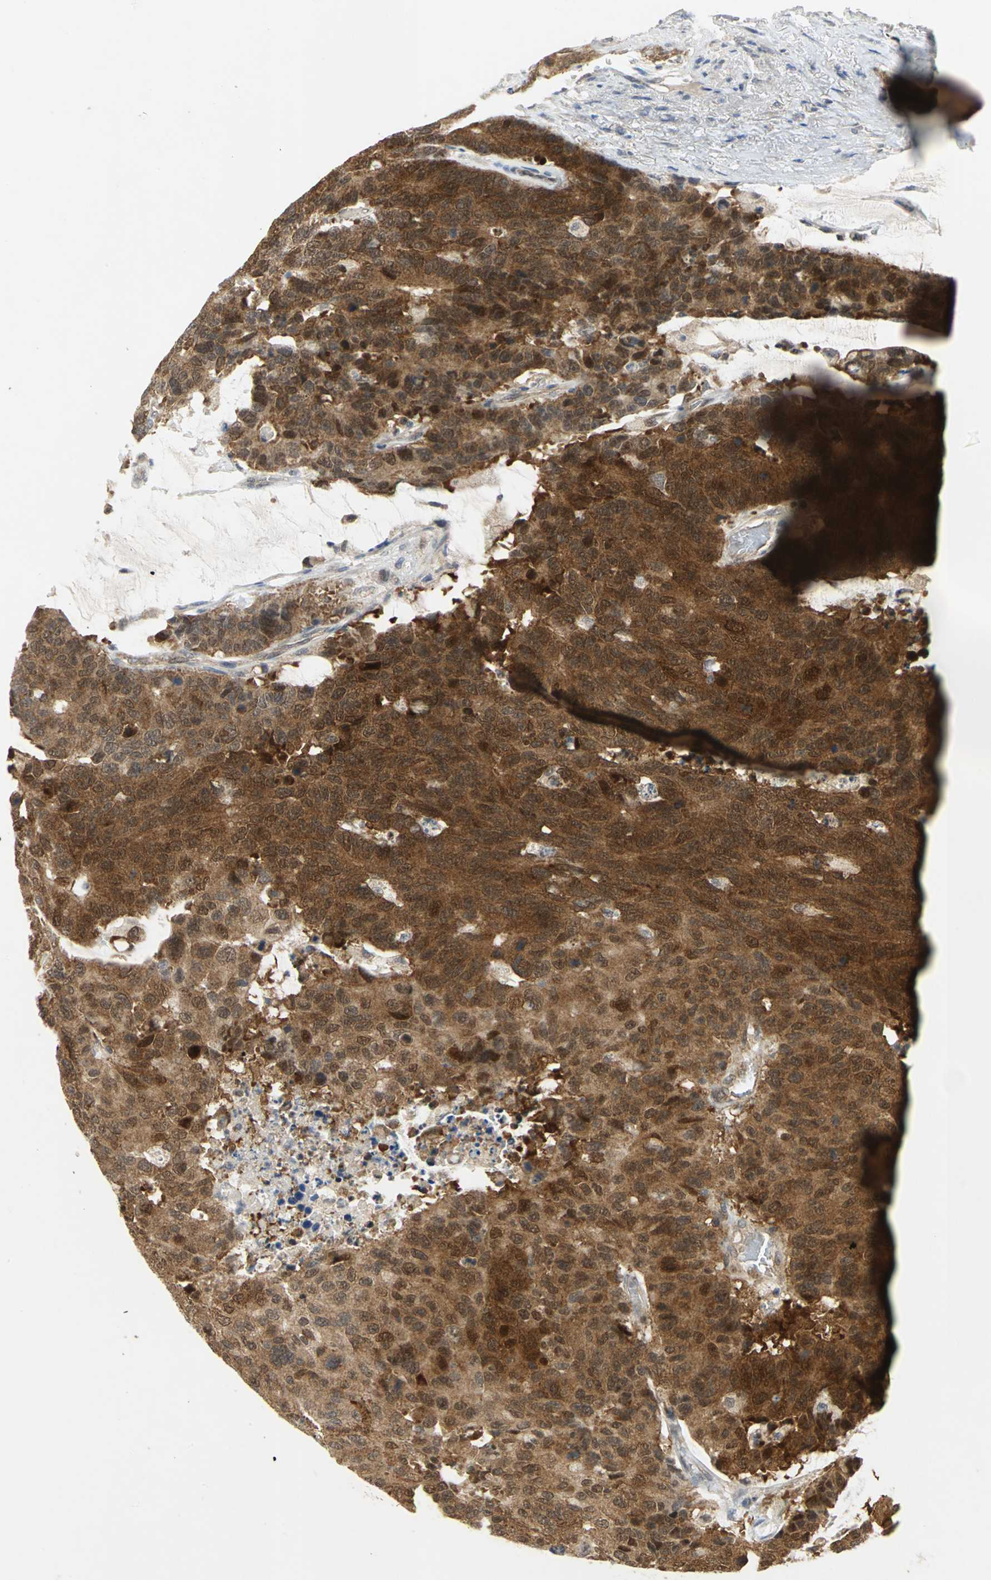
{"staining": {"intensity": "strong", "quantity": ">75%", "location": "cytoplasmic/membranous"}, "tissue": "colorectal cancer", "cell_type": "Tumor cells", "image_type": "cancer", "snomed": [{"axis": "morphology", "description": "Adenocarcinoma, NOS"}, {"axis": "topography", "description": "Colon"}], "caption": "This histopathology image exhibits immunohistochemistry (IHC) staining of colorectal adenocarcinoma, with high strong cytoplasmic/membranous positivity in approximately >75% of tumor cells.", "gene": "PPIA", "patient": {"sex": "female", "age": 86}}